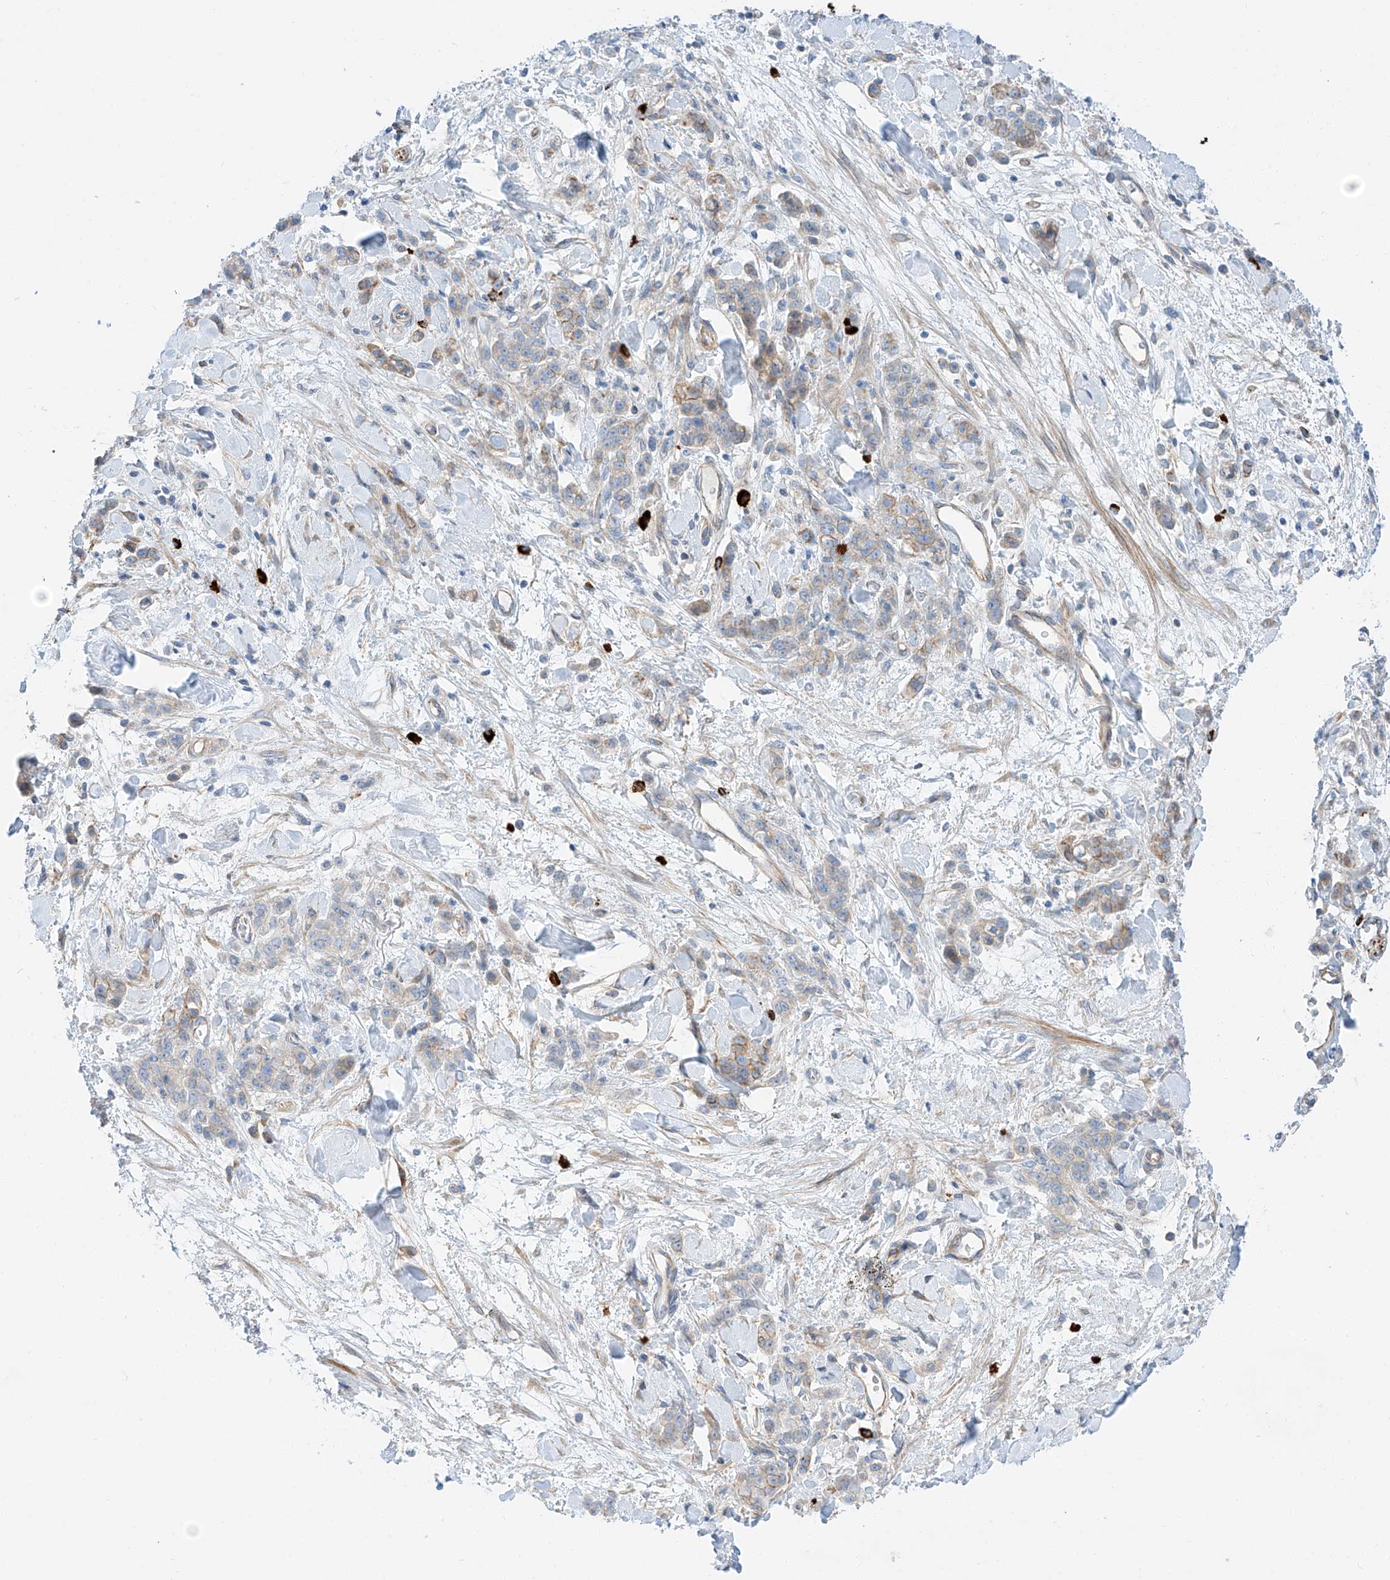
{"staining": {"intensity": "moderate", "quantity": "<25%", "location": "cytoplasmic/membranous"}, "tissue": "stomach cancer", "cell_type": "Tumor cells", "image_type": "cancer", "snomed": [{"axis": "morphology", "description": "Normal tissue, NOS"}, {"axis": "morphology", "description": "Adenocarcinoma, NOS"}, {"axis": "topography", "description": "Stomach"}], "caption": "An IHC micrograph of neoplastic tissue is shown. Protein staining in brown shows moderate cytoplasmic/membranous positivity in stomach cancer within tumor cells.", "gene": "MINDY4", "patient": {"sex": "male", "age": 82}}